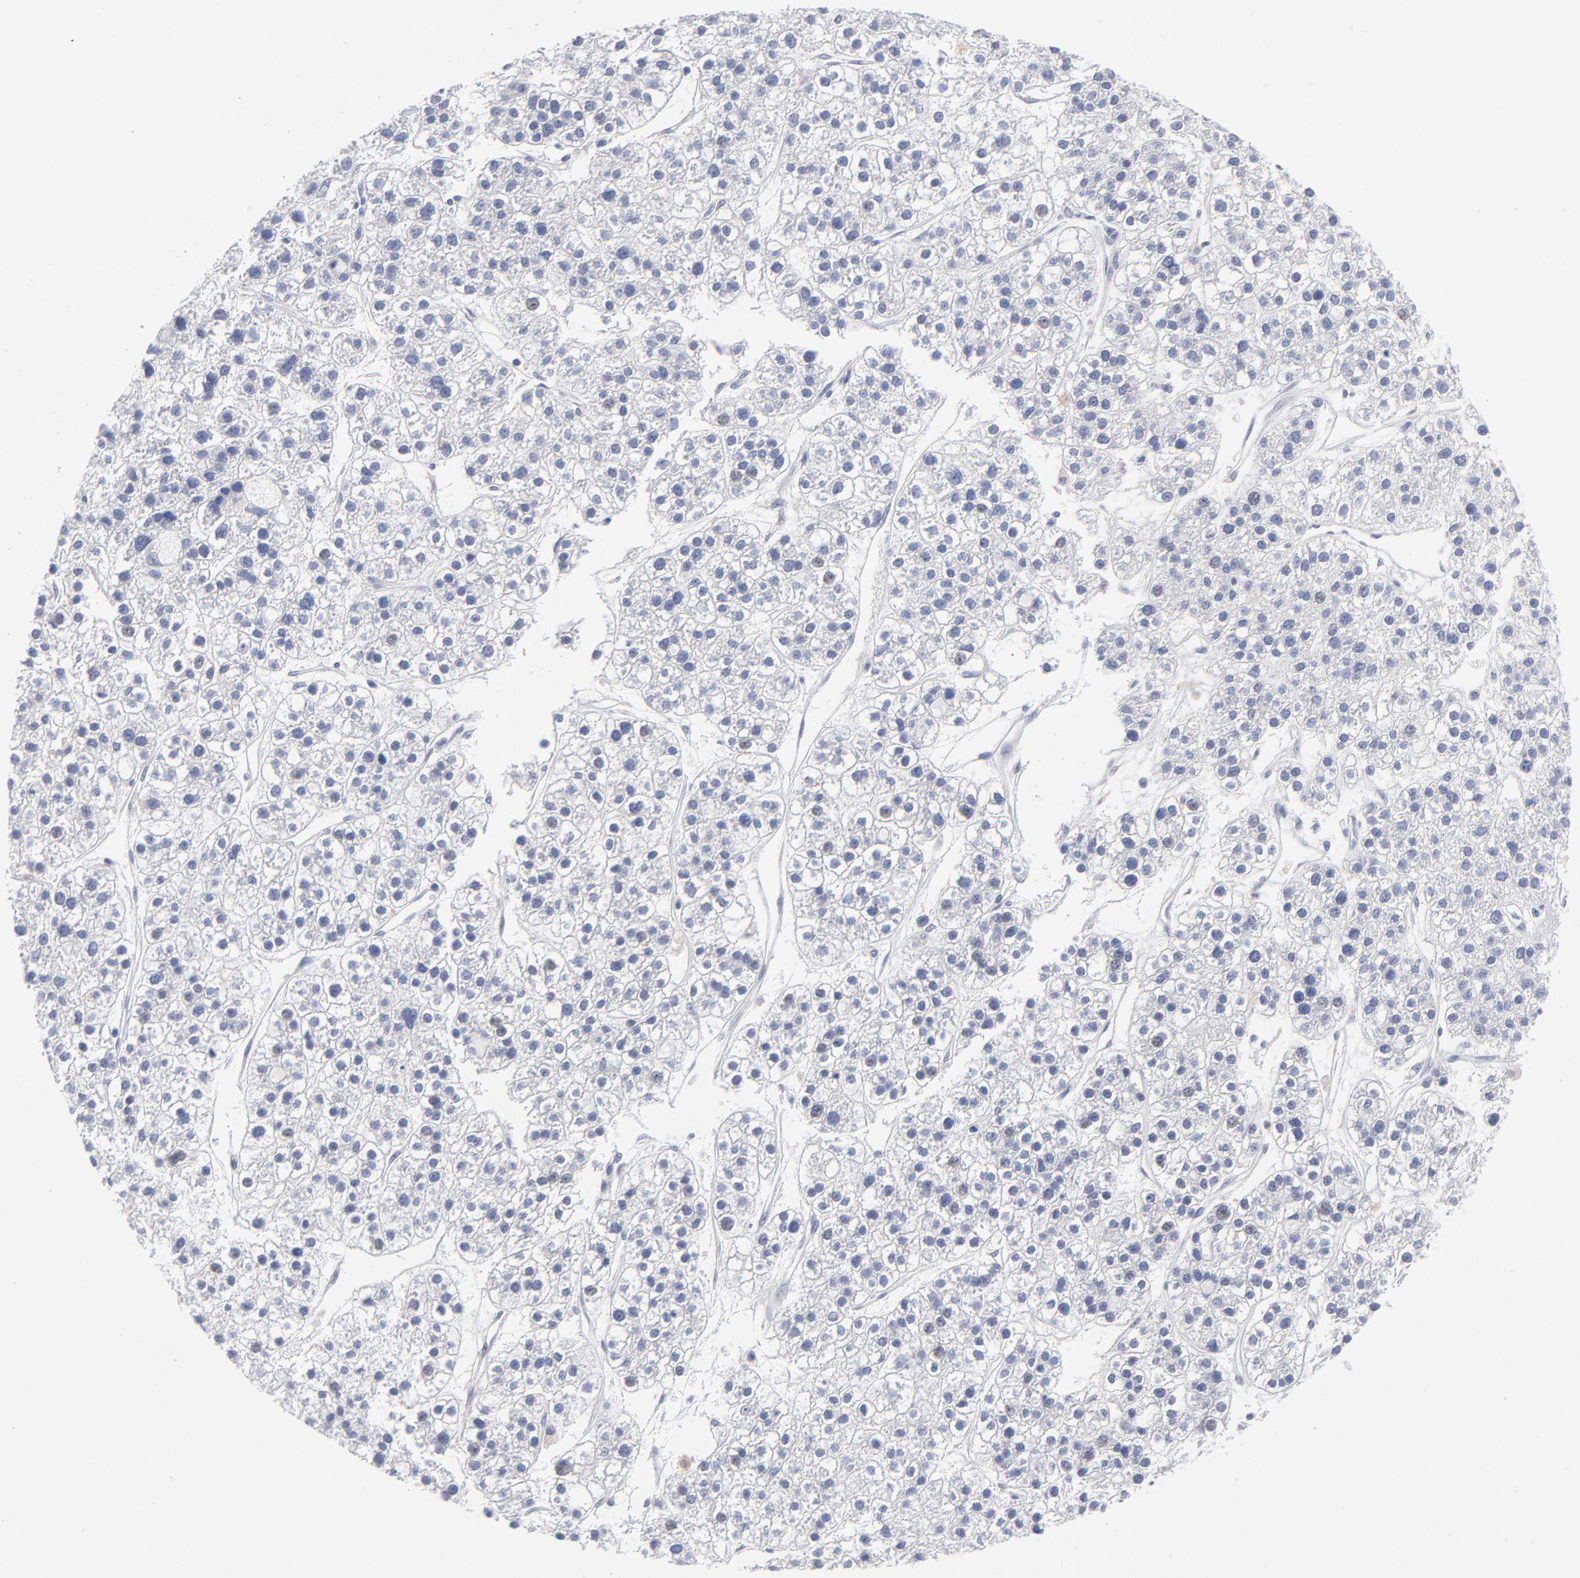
{"staining": {"intensity": "negative", "quantity": "none", "location": "none"}, "tissue": "liver cancer", "cell_type": "Tumor cells", "image_type": "cancer", "snomed": [{"axis": "morphology", "description": "Carcinoma, Hepatocellular, NOS"}, {"axis": "topography", "description": "Liver"}], "caption": "This is an immunohistochemistry (IHC) histopathology image of liver hepatocellular carcinoma. There is no positivity in tumor cells.", "gene": "RPS24", "patient": {"sex": "female", "age": 85}}